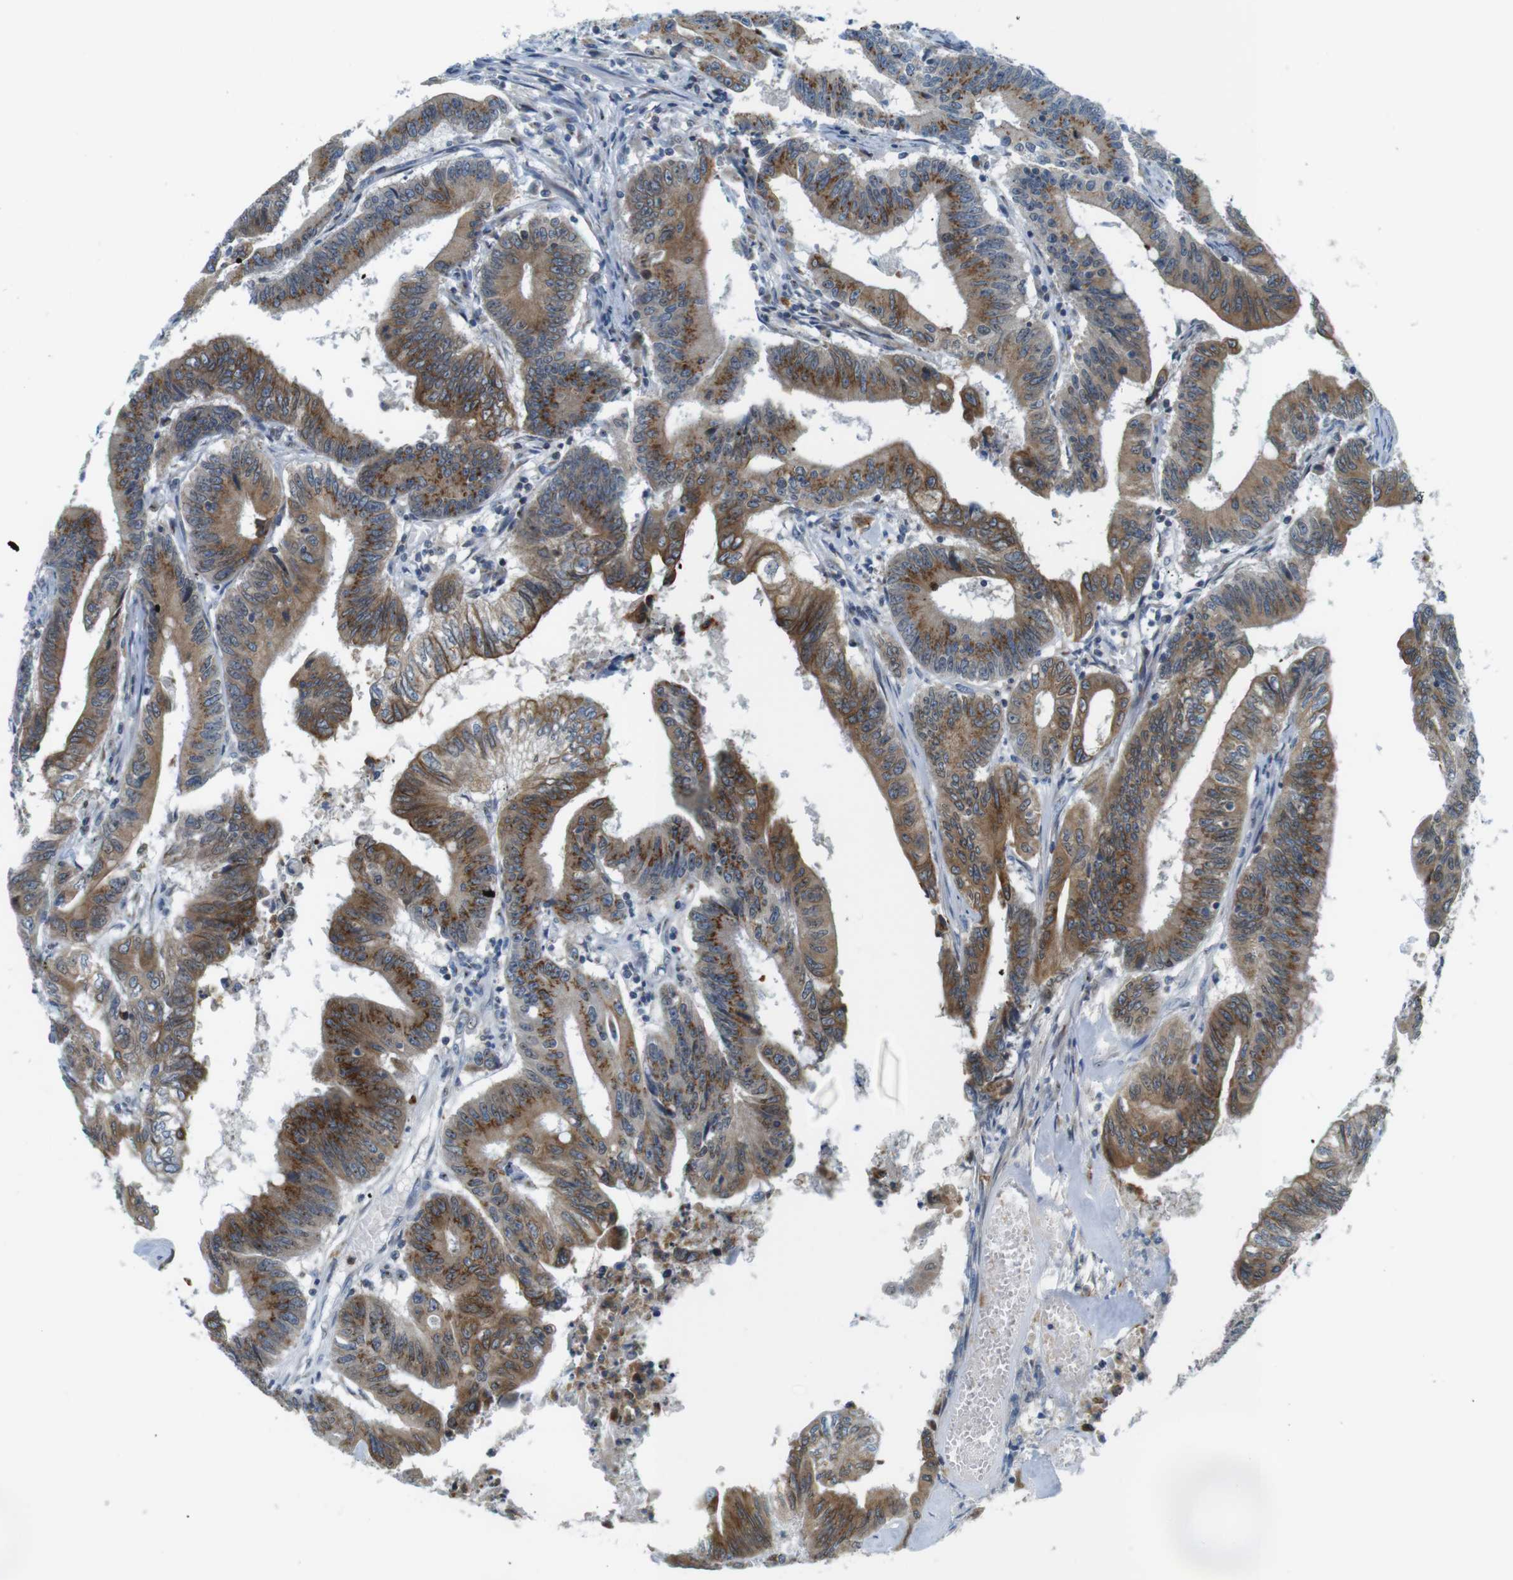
{"staining": {"intensity": "strong", "quantity": ">75%", "location": "cytoplasmic/membranous"}, "tissue": "colorectal cancer", "cell_type": "Tumor cells", "image_type": "cancer", "snomed": [{"axis": "morphology", "description": "Adenocarcinoma, NOS"}, {"axis": "topography", "description": "Colon"}], "caption": "About >75% of tumor cells in human adenocarcinoma (colorectal) show strong cytoplasmic/membranous protein positivity as visualized by brown immunohistochemical staining.", "gene": "ZDHHC3", "patient": {"sex": "male", "age": 45}}